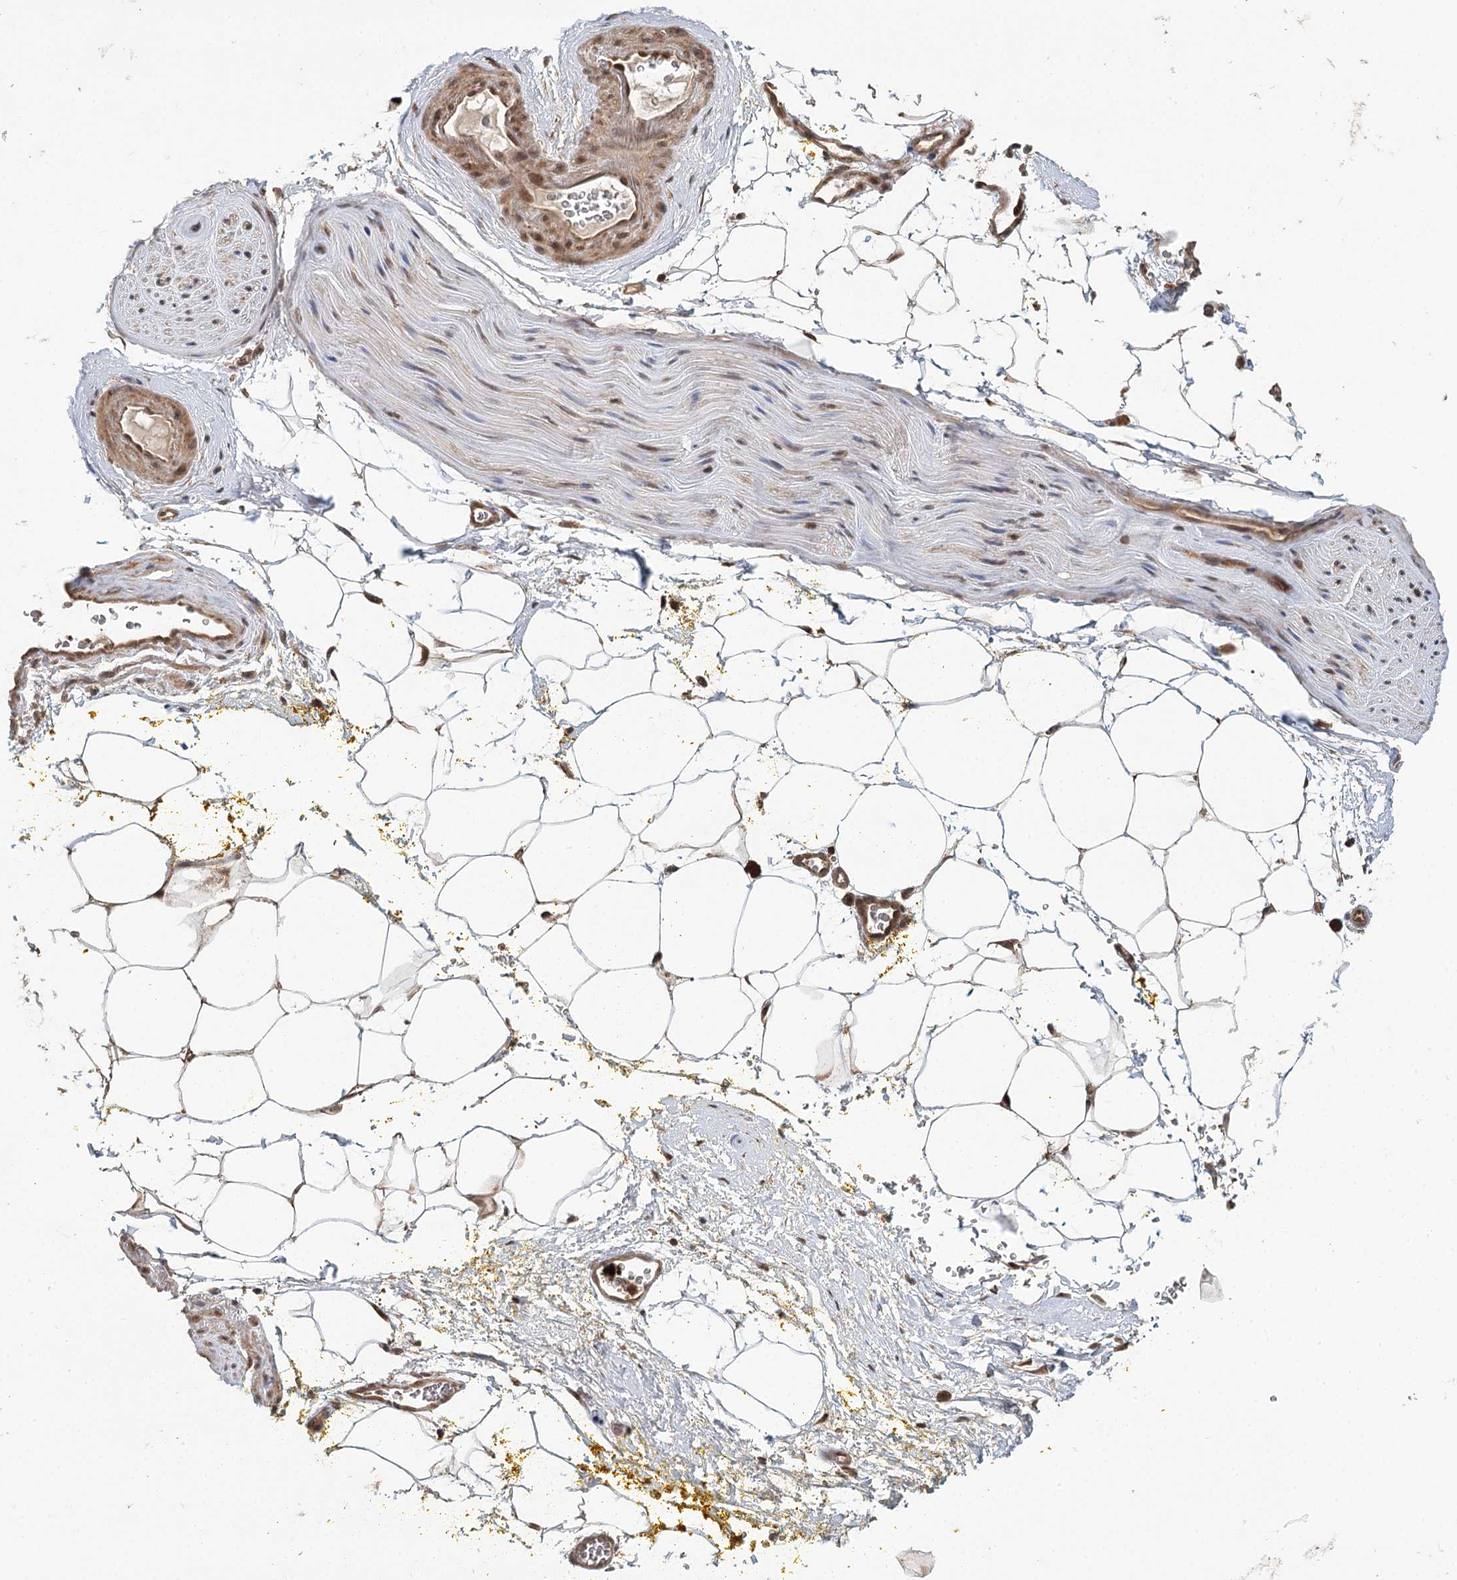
{"staining": {"intensity": "moderate", "quantity": ">75%", "location": "cytoplasmic/membranous,nuclear"}, "tissue": "adipose tissue", "cell_type": "Adipocytes", "image_type": "normal", "snomed": [{"axis": "morphology", "description": "Normal tissue, NOS"}, {"axis": "morphology", "description": "Adenocarcinoma, Low grade"}, {"axis": "topography", "description": "Prostate"}, {"axis": "topography", "description": "Peripheral nerve tissue"}], "caption": "Brown immunohistochemical staining in benign human adipose tissue reveals moderate cytoplasmic/membranous,nuclear positivity in about >75% of adipocytes.", "gene": "N6AMT1", "patient": {"sex": "male", "age": 63}}